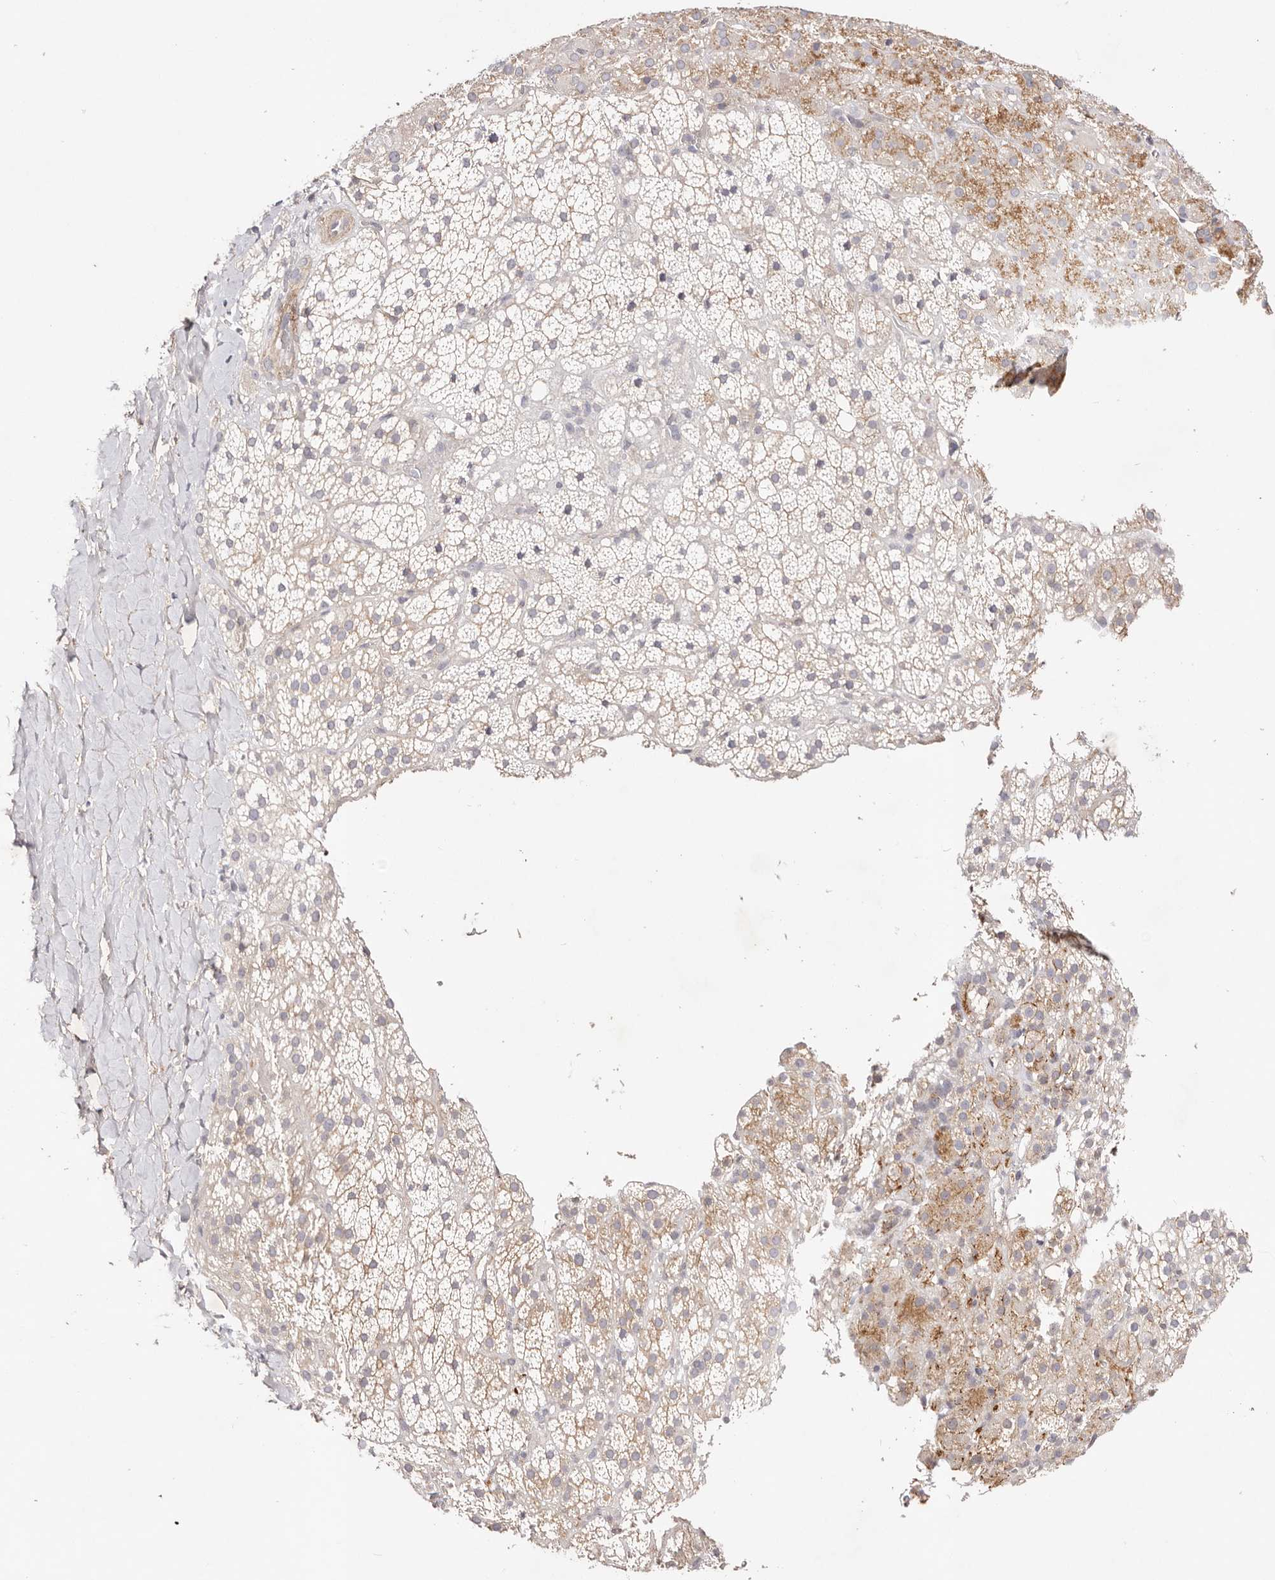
{"staining": {"intensity": "moderate", "quantity": "<25%", "location": "cytoplasmic/membranous"}, "tissue": "adrenal gland", "cell_type": "Glandular cells", "image_type": "normal", "snomed": [{"axis": "morphology", "description": "Normal tissue, NOS"}, {"axis": "topography", "description": "Adrenal gland"}], "caption": "IHC staining of normal adrenal gland, which reveals low levels of moderate cytoplasmic/membranous expression in about <25% of glandular cells indicating moderate cytoplasmic/membranous protein positivity. The staining was performed using DAB (brown) for protein detection and nuclei were counterstained in hematoxylin (blue).", "gene": "SLC35B2", "patient": {"sex": "female", "age": 59}}